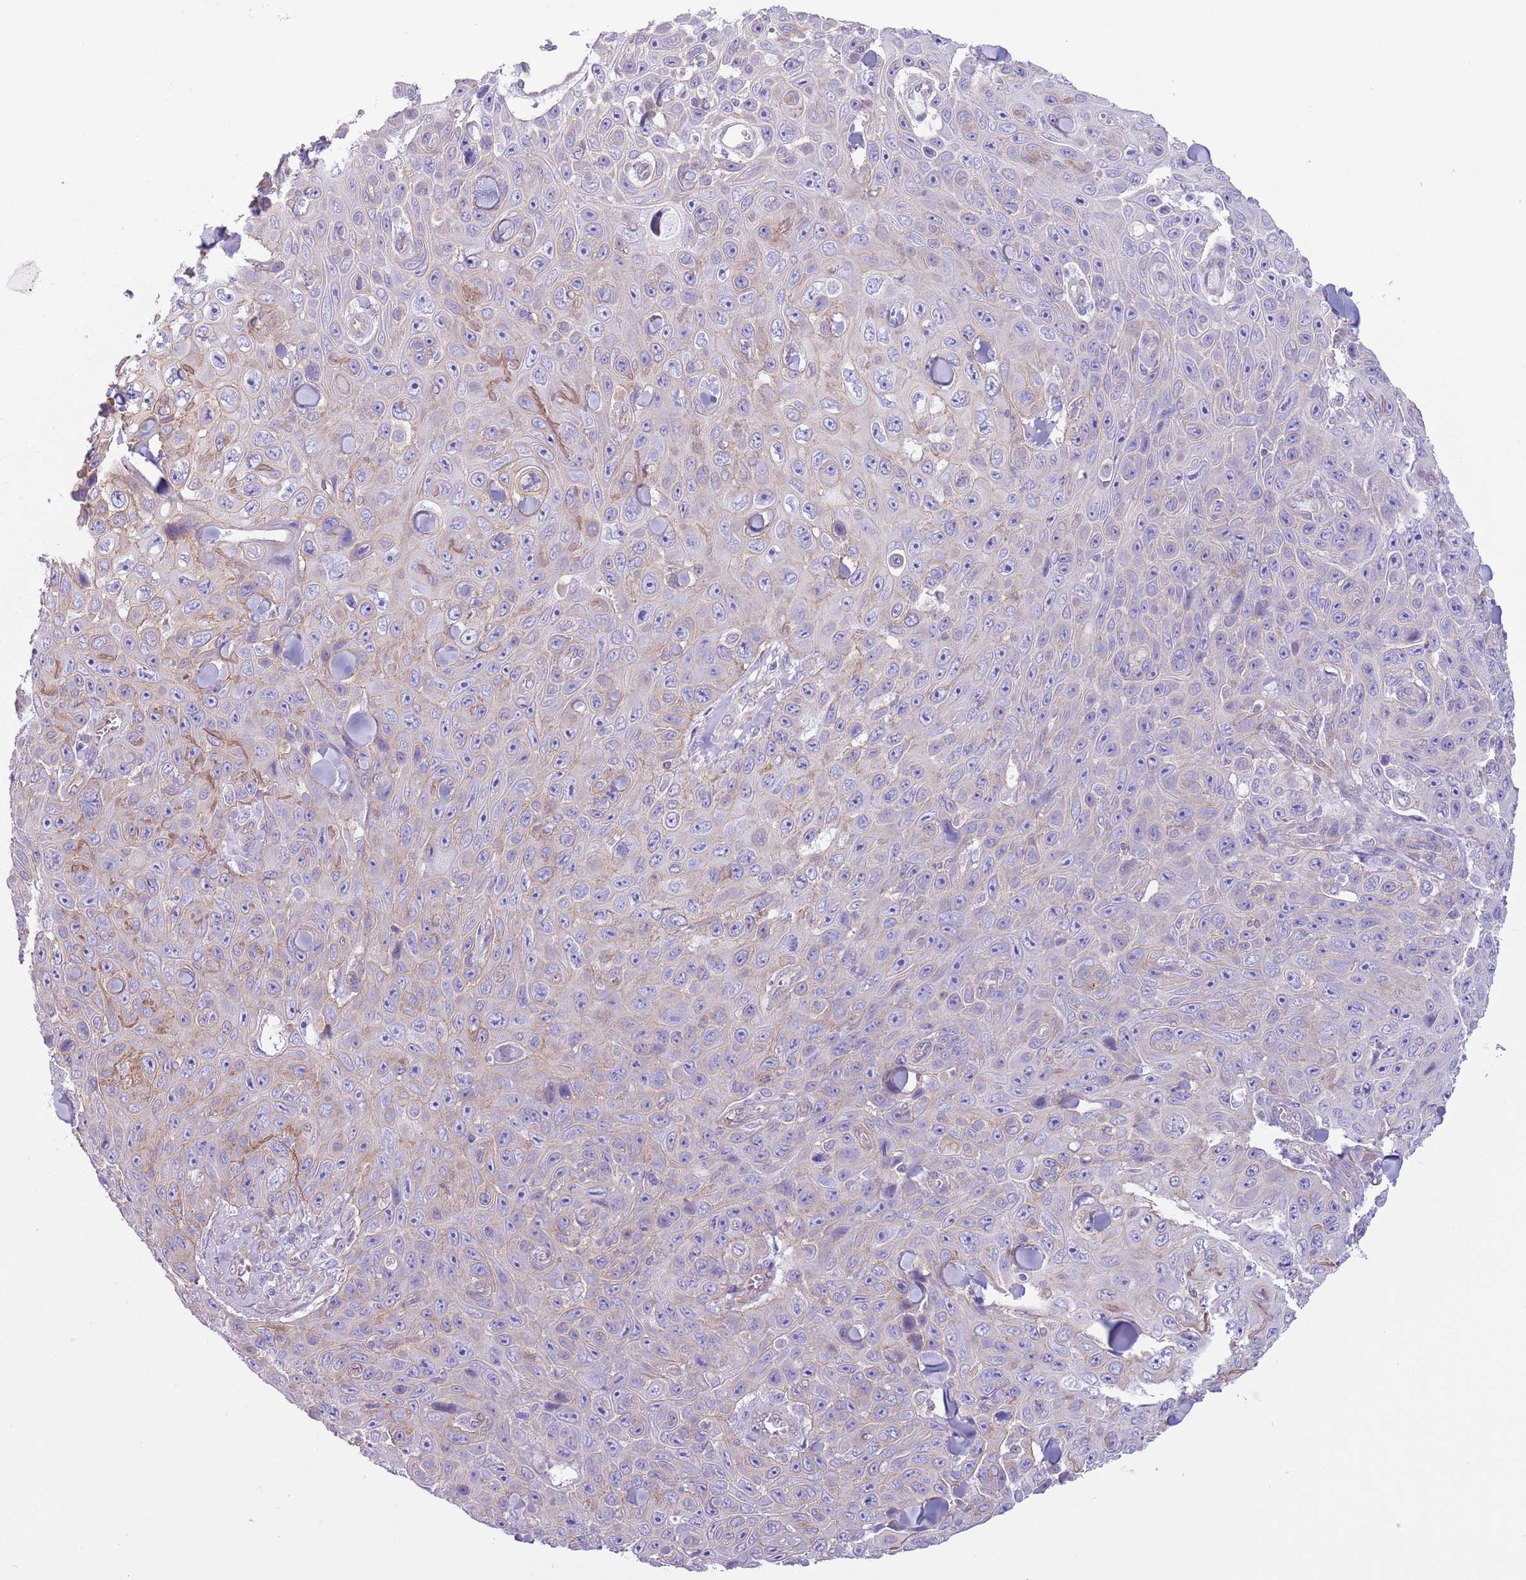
{"staining": {"intensity": "negative", "quantity": "none", "location": "none"}, "tissue": "skin cancer", "cell_type": "Tumor cells", "image_type": "cancer", "snomed": [{"axis": "morphology", "description": "Squamous cell carcinoma, NOS"}, {"axis": "topography", "description": "Skin"}], "caption": "A micrograph of skin cancer (squamous cell carcinoma) stained for a protein reveals no brown staining in tumor cells.", "gene": "RBP3", "patient": {"sex": "male", "age": 82}}